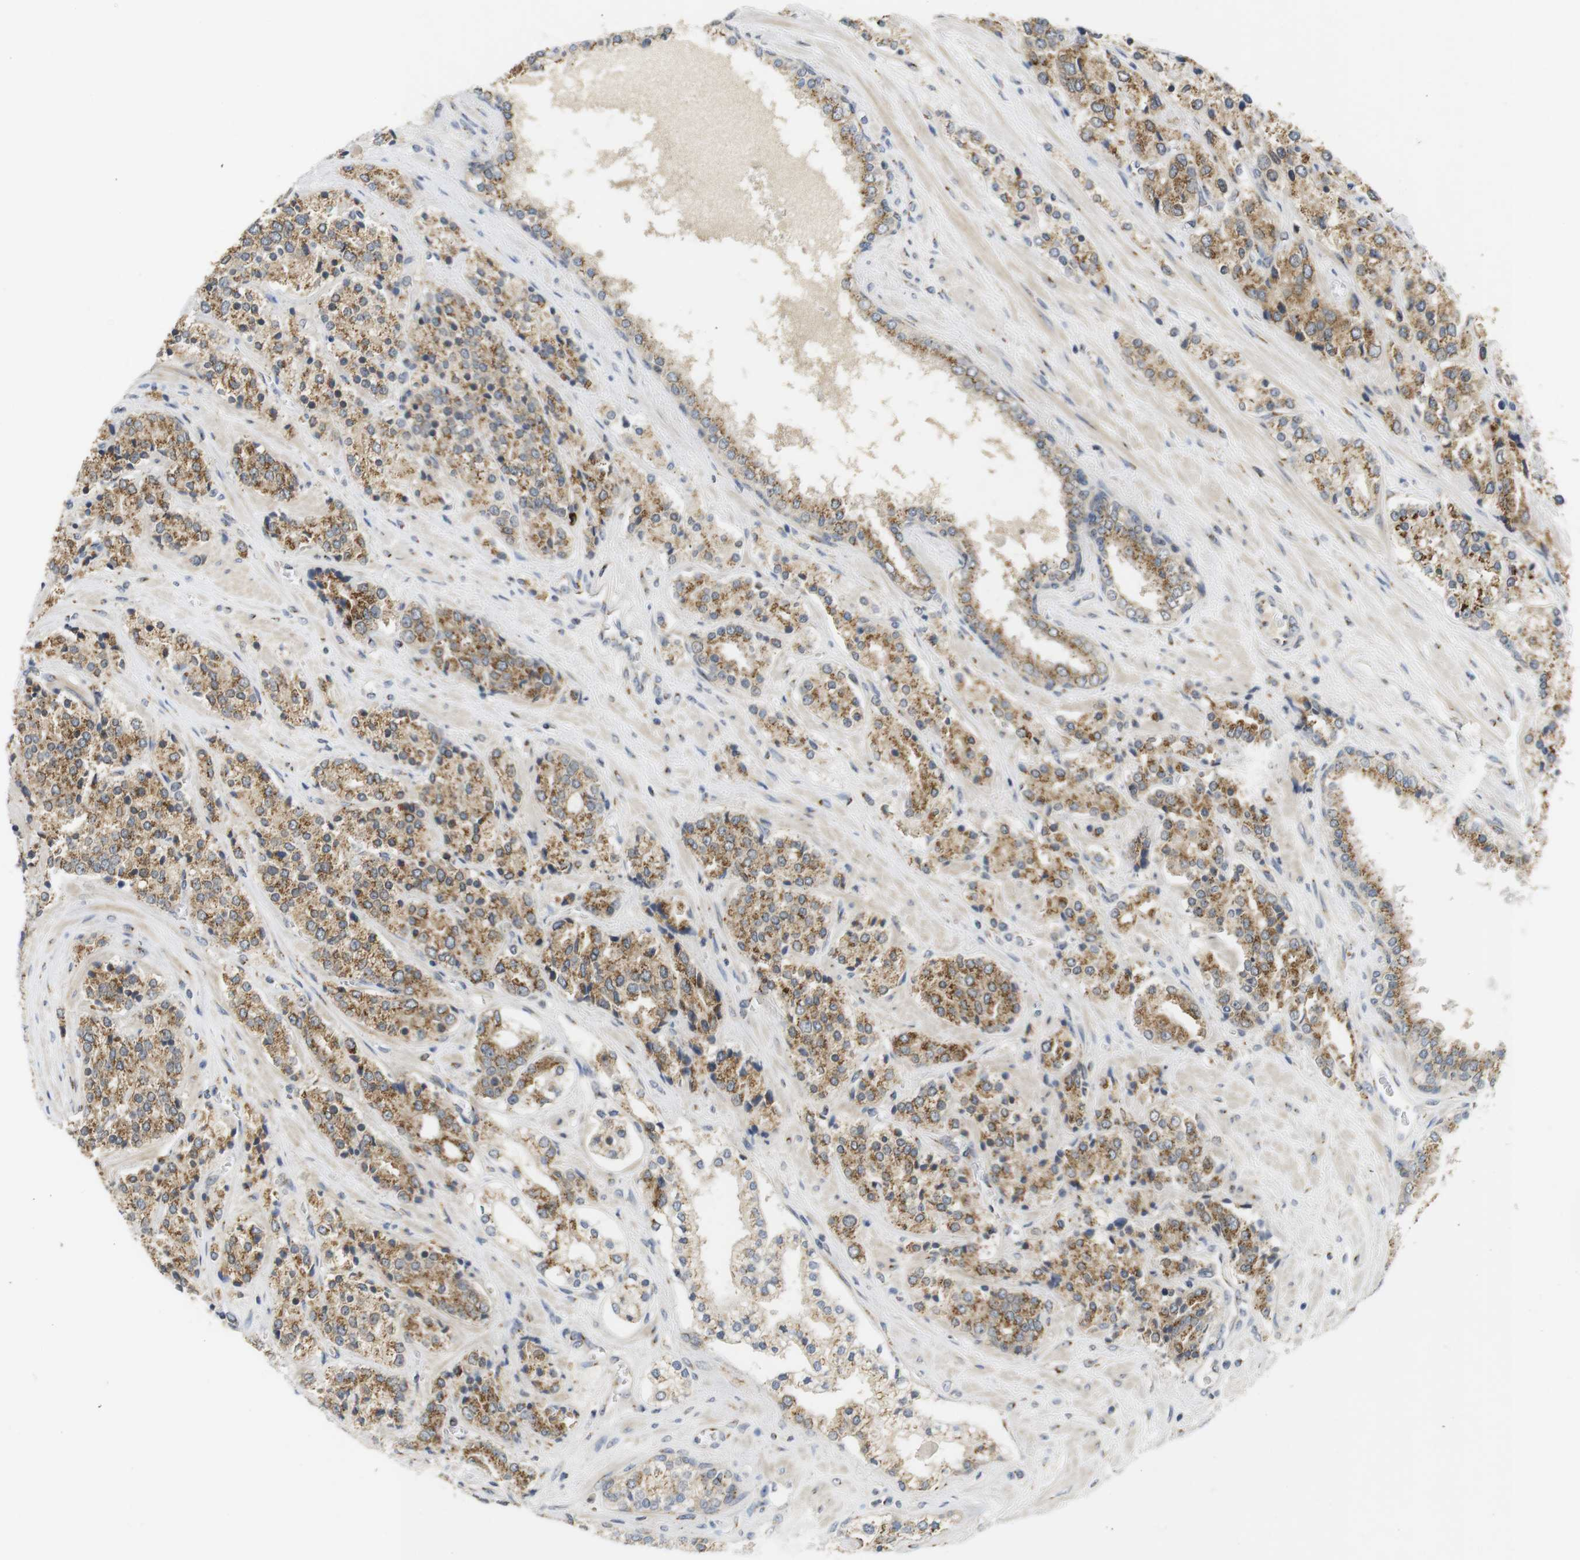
{"staining": {"intensity": "moderate", "quantity": ">75%", "location": "cytoplasmic/membranous"}, "tissue": "prostate cancer", "cell_type": "Tumor cells", "image_type": "cancer", "snomed": [{"axis": "morphology", "description": "Adenocarcinoma, High grade"}, {"axis": "topography", "description": "Prostate"}], "caption": "Immunohistochemistry staining of prostate cancer, which exhibits medium levels of moderate cytoplasmic/membranous expression in about >75% of tumor cells indicating moderate cytoplasmic/membranous protein staining. The staining was performed using DAB (3,3'-diaminobenzidine) (brown) for protein detection and nuclei were counterstained in hematoxylin (blue).", "gene": "ZFPL1", "patient": {"sex": "male", "age": 71}}